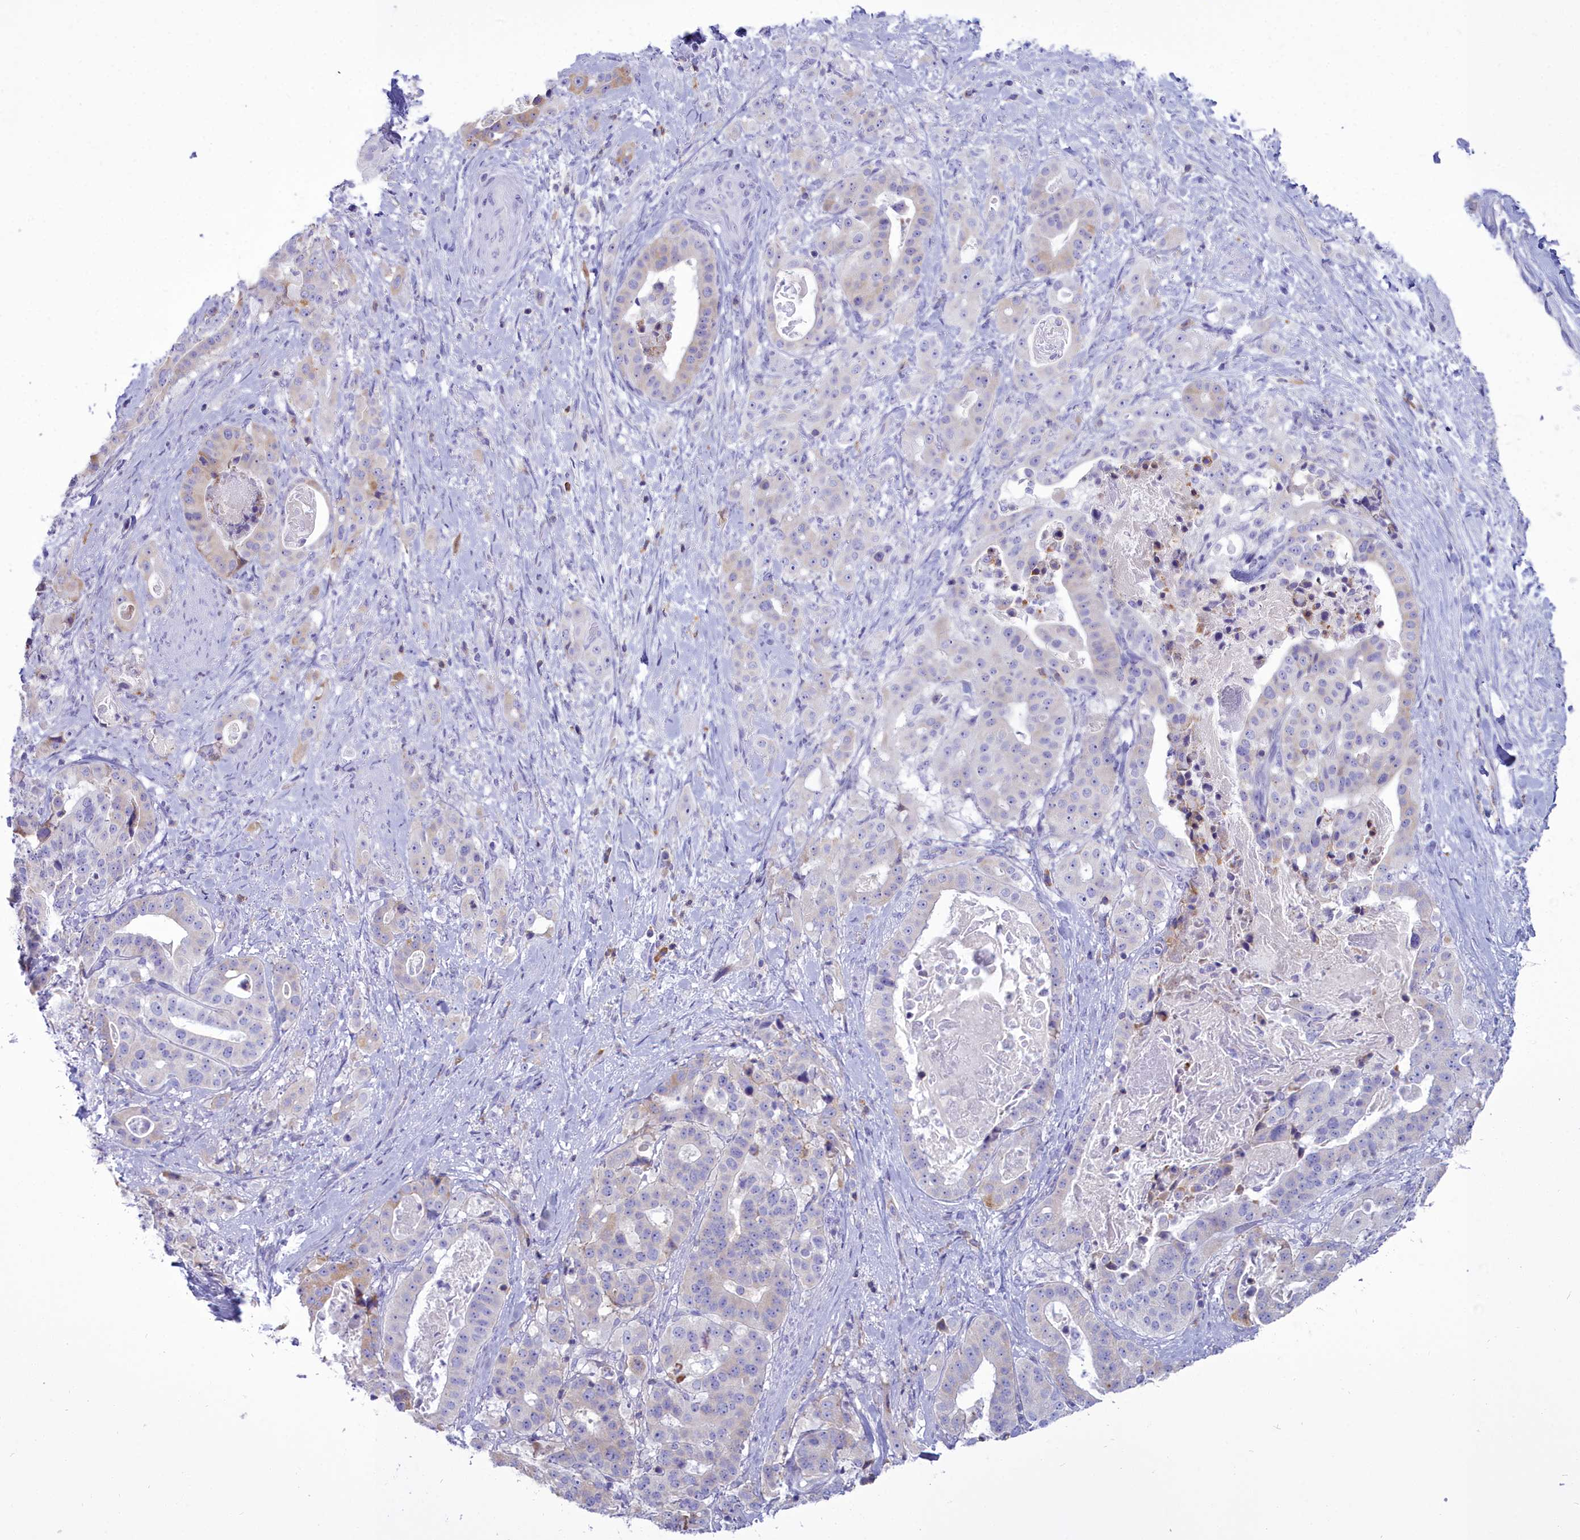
{"staining": {"intensity": "weak", "quantity": "<25%", "location": "cytoplasmic/membranous"}, "tissue": "stomach cancer", "cell_type": "Tumor cells", "image_type": "cancer", "snomed": [{"axis": "morphology", "description": "Adenocarcinoma, NOS"}, {"axis": "topography", "description": "Stomach"}], "caption": "Immunohistochemistry photomicrograph of human stomach adenocarcinoma stained for a protein (brown), which shows no expression in tumor cells.", "gene": "CD5", "patient": {"sex": "male", "age": 48}}